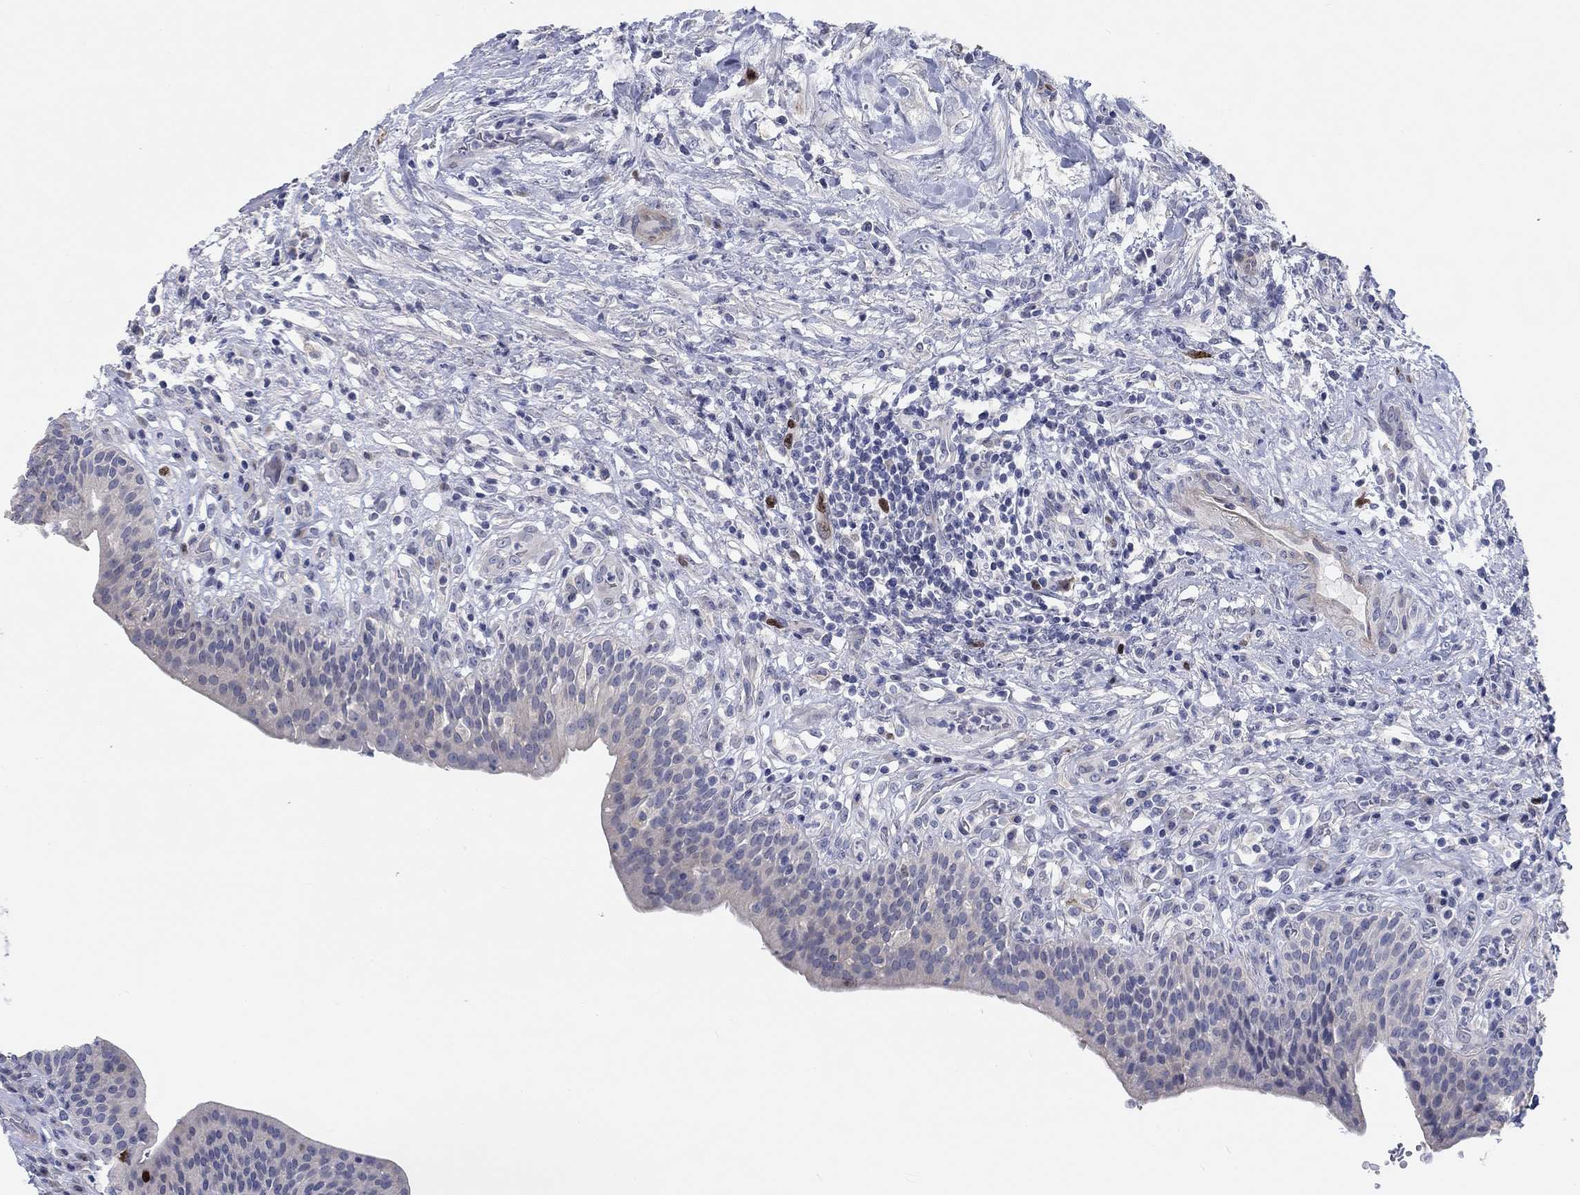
{"staining": {"intensity": "strong", "quantity": "<25%", "location": "nuclear"}, "tissue": "urinary bladder", "cell_type": "Urothelial cells", "image_type": "normal", "snomed": [{"axis": "morphology", "description": "Normal tissue, NOS"}, {"axis": "topography", "description": "Urinary bladder"}], "caption": "Protein expression by IHC displays strong nuclear staining in about <25% of urothelial cells in normal urinary bladder. The staining was performed using DAB, with brown indicating positive protein expression. Nuclei are stained blue with hematoxylin.", "gene": "PRC1", "patient": {"sex": "male", "age": 66}}